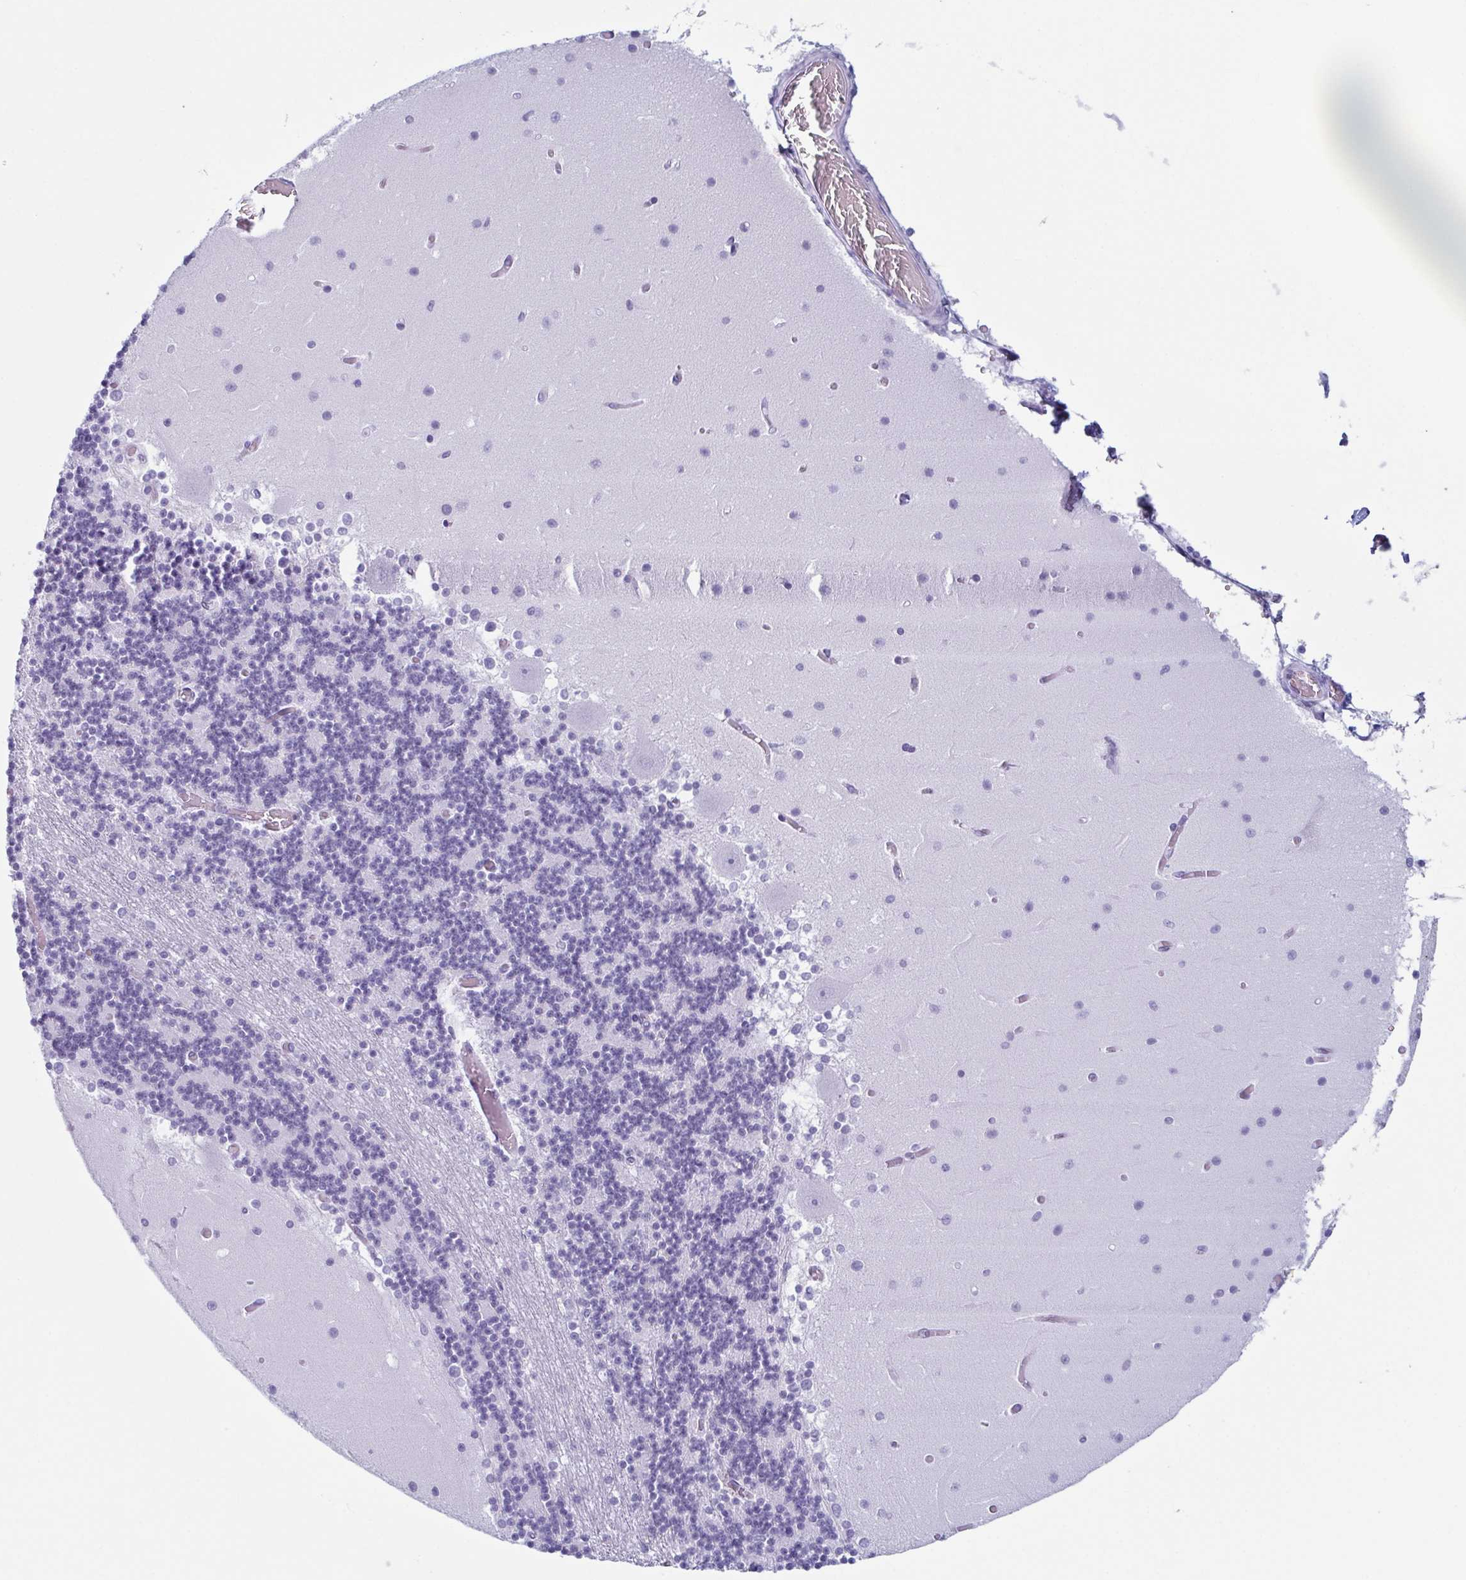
{"staining": {"intensity": "negative", "quantity": "none", "location": "none"}, "tissue": "cerebellum", "cell_type": "Cells in granular layer", "image_type": "normal", "snomed": [{"axis": "morphology", "description": "Normal tissue, NOS"}, {"axis": "topography", "description": "Cerebellum"}], "caption": "Cells in granular layer show no significant positivity in benign cerebellum. Nuclei are stained in blue.", "gene": "ENKUR", "patient": {"sex": "female", "age": 28}}